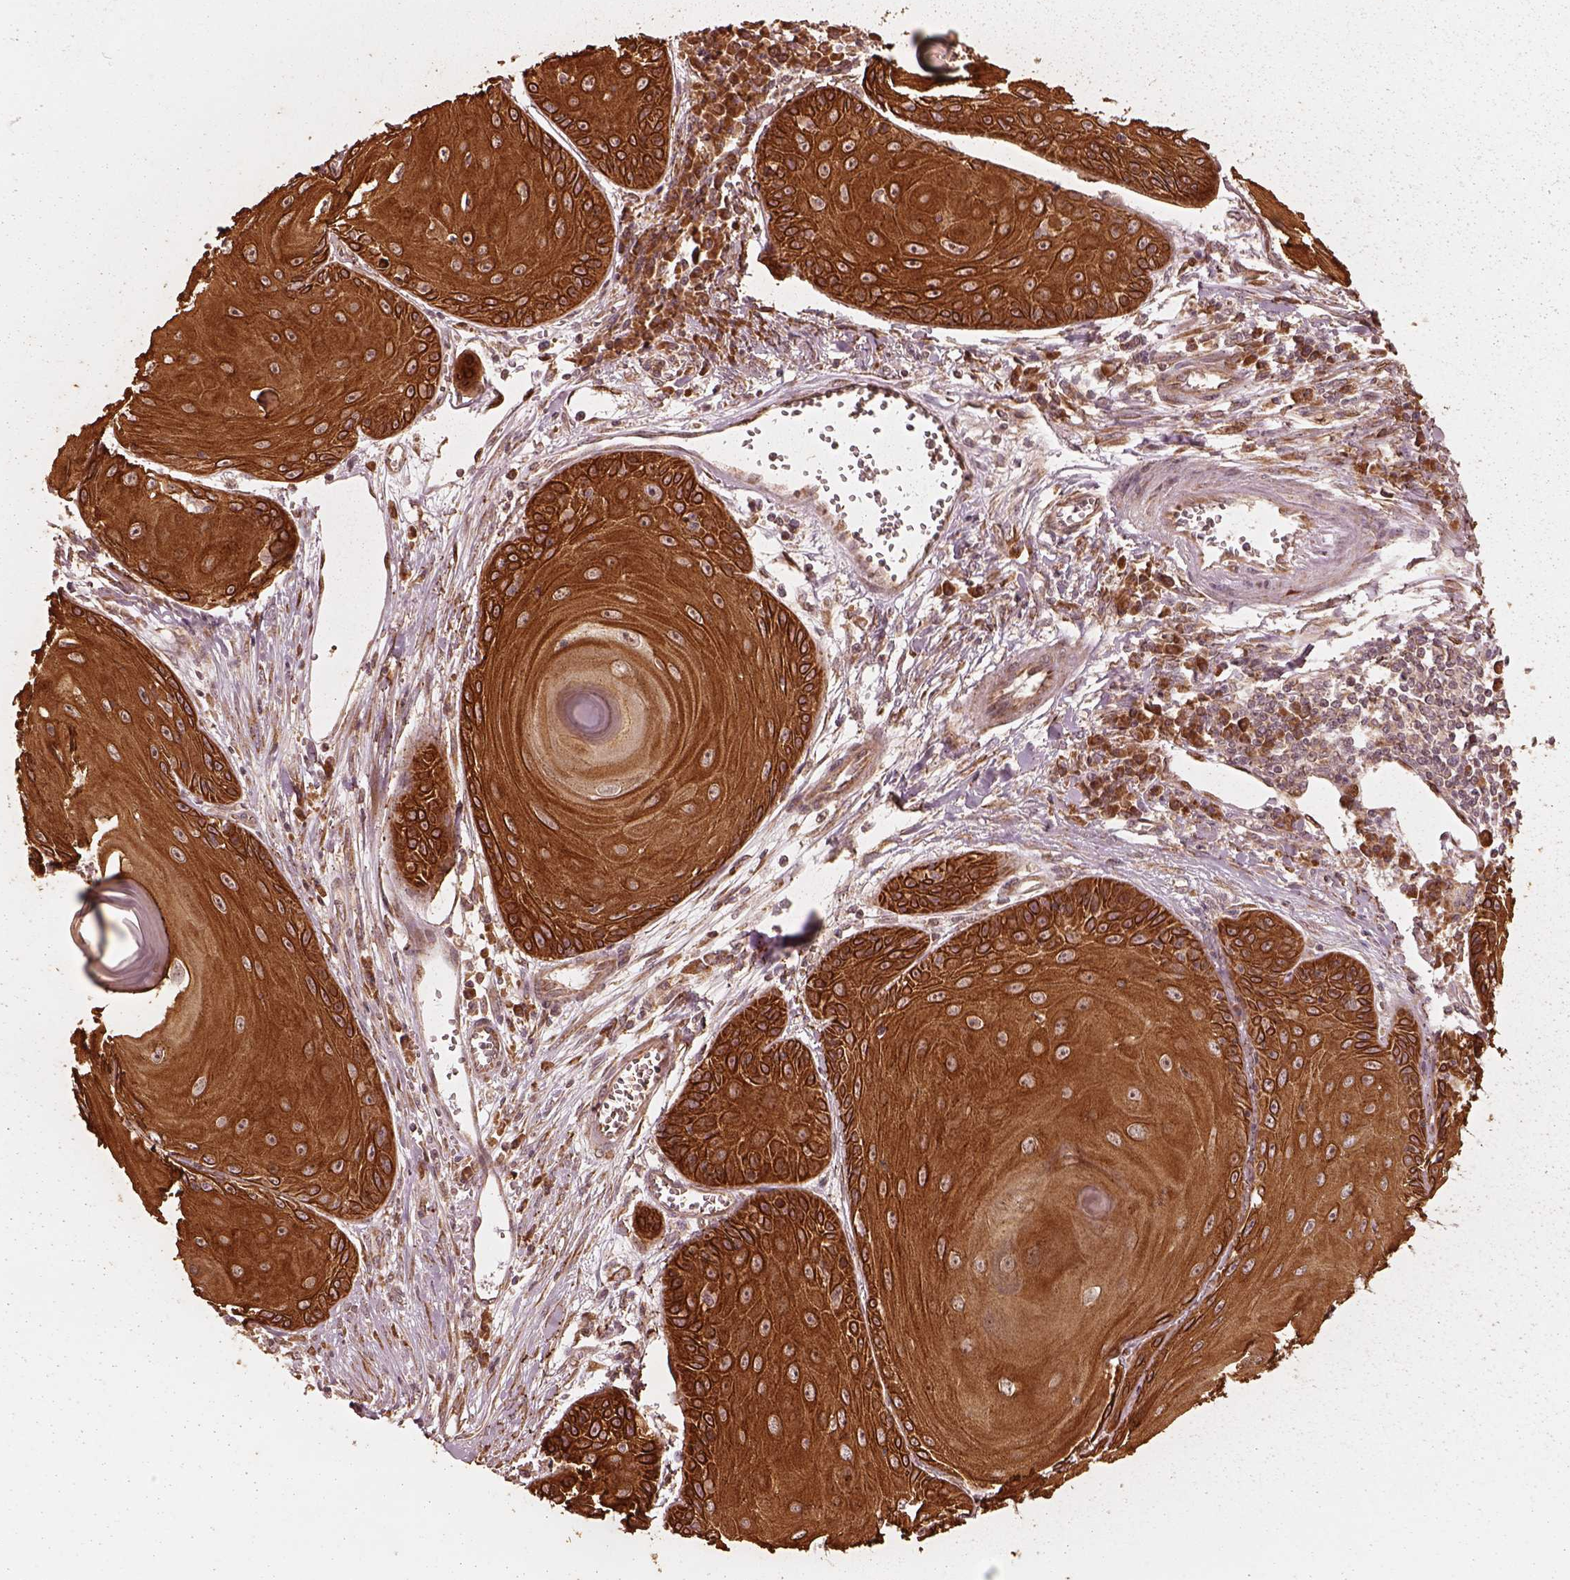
{"staining": {"intensity": "strong", "quantity": ">75%", "location": "cytoplasmic/membranous"}, "tissue": "skin cancer", "cell_type": "Tumor cells", "image_type": "cancer", "snomed": [{"axis": "morphology", "description": "Squamous cell carcinoma, NOS"}, {"axis": "topography", "description": "Skin"}, {"axis": "topography", "description": "Vulva"}], "caption": "Immunohistochemical staining of human skin cancer (squamous cell carcinoma) exhibits high levels of strong cytoplasmic/membranous expression in approximately >75% of tumor cells. The staining is performed using DAB (3,3'-diaminobenzidine) brown chromogen to label protein expression. The nuclei are counter-stained blue using hematoxylin.", "gene": "DNAJC25", "patient": {"sex": "female", "age": 85}}